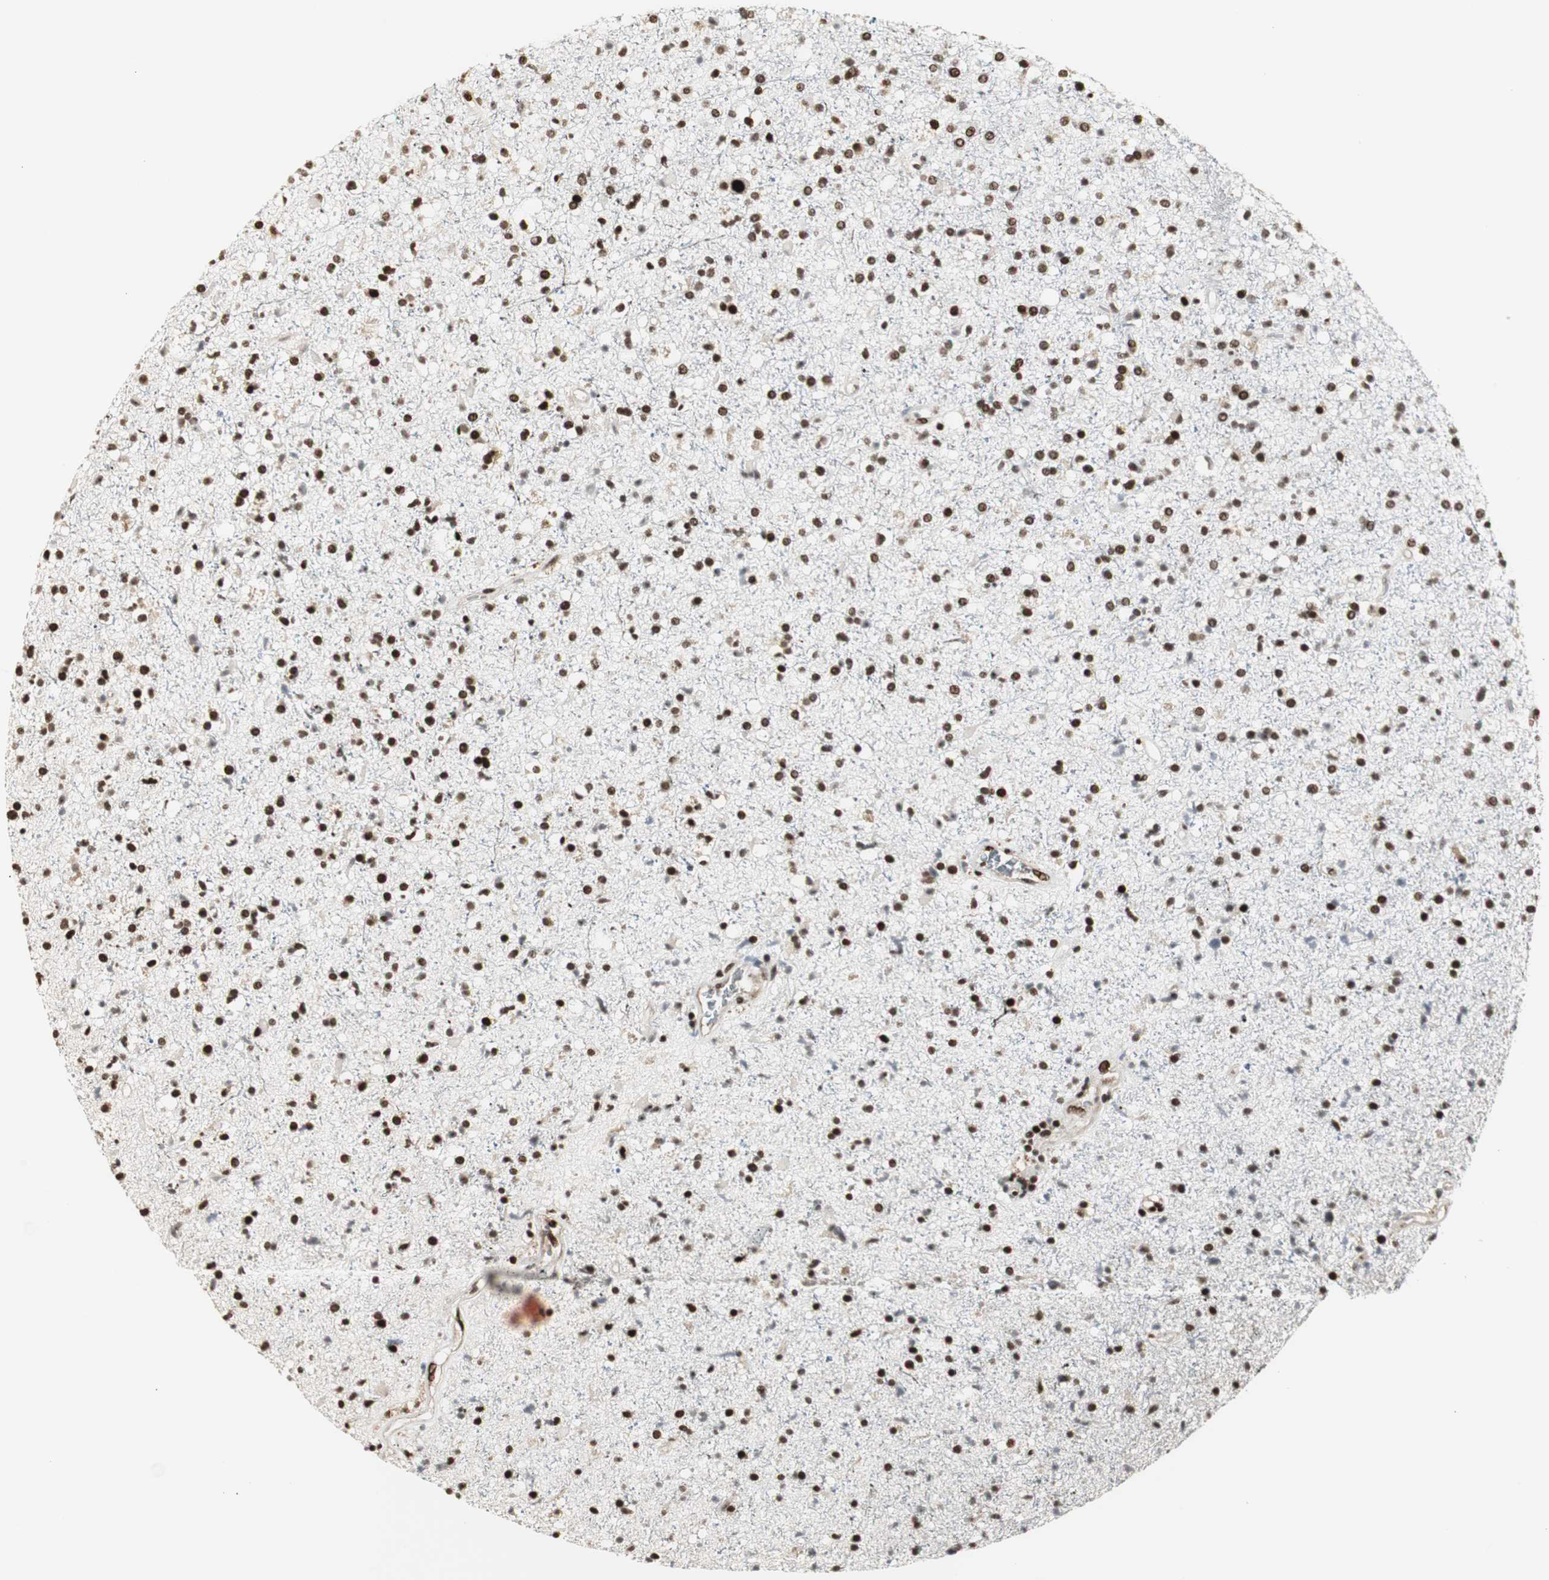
{"staining": {"intensity": "strong", "quantity": ">75%", "location": "nuclear"}, "tissue": "glioma", "cell_type": "Tumor cells", "image_type": "cancer", "snomed": [{"axis": "morphology", "description": "Glioma, malignant, High grade"}, {"axis": "topography", "description": "Brain"}], "caption": "Immunohistochemical staining of human malignant glioma (high-grade) shows high levels of strong nuclear protein expression in about >75% of tumor cells.", "gene": "PARN", "patient": {"sex": "male", "age": 33}}